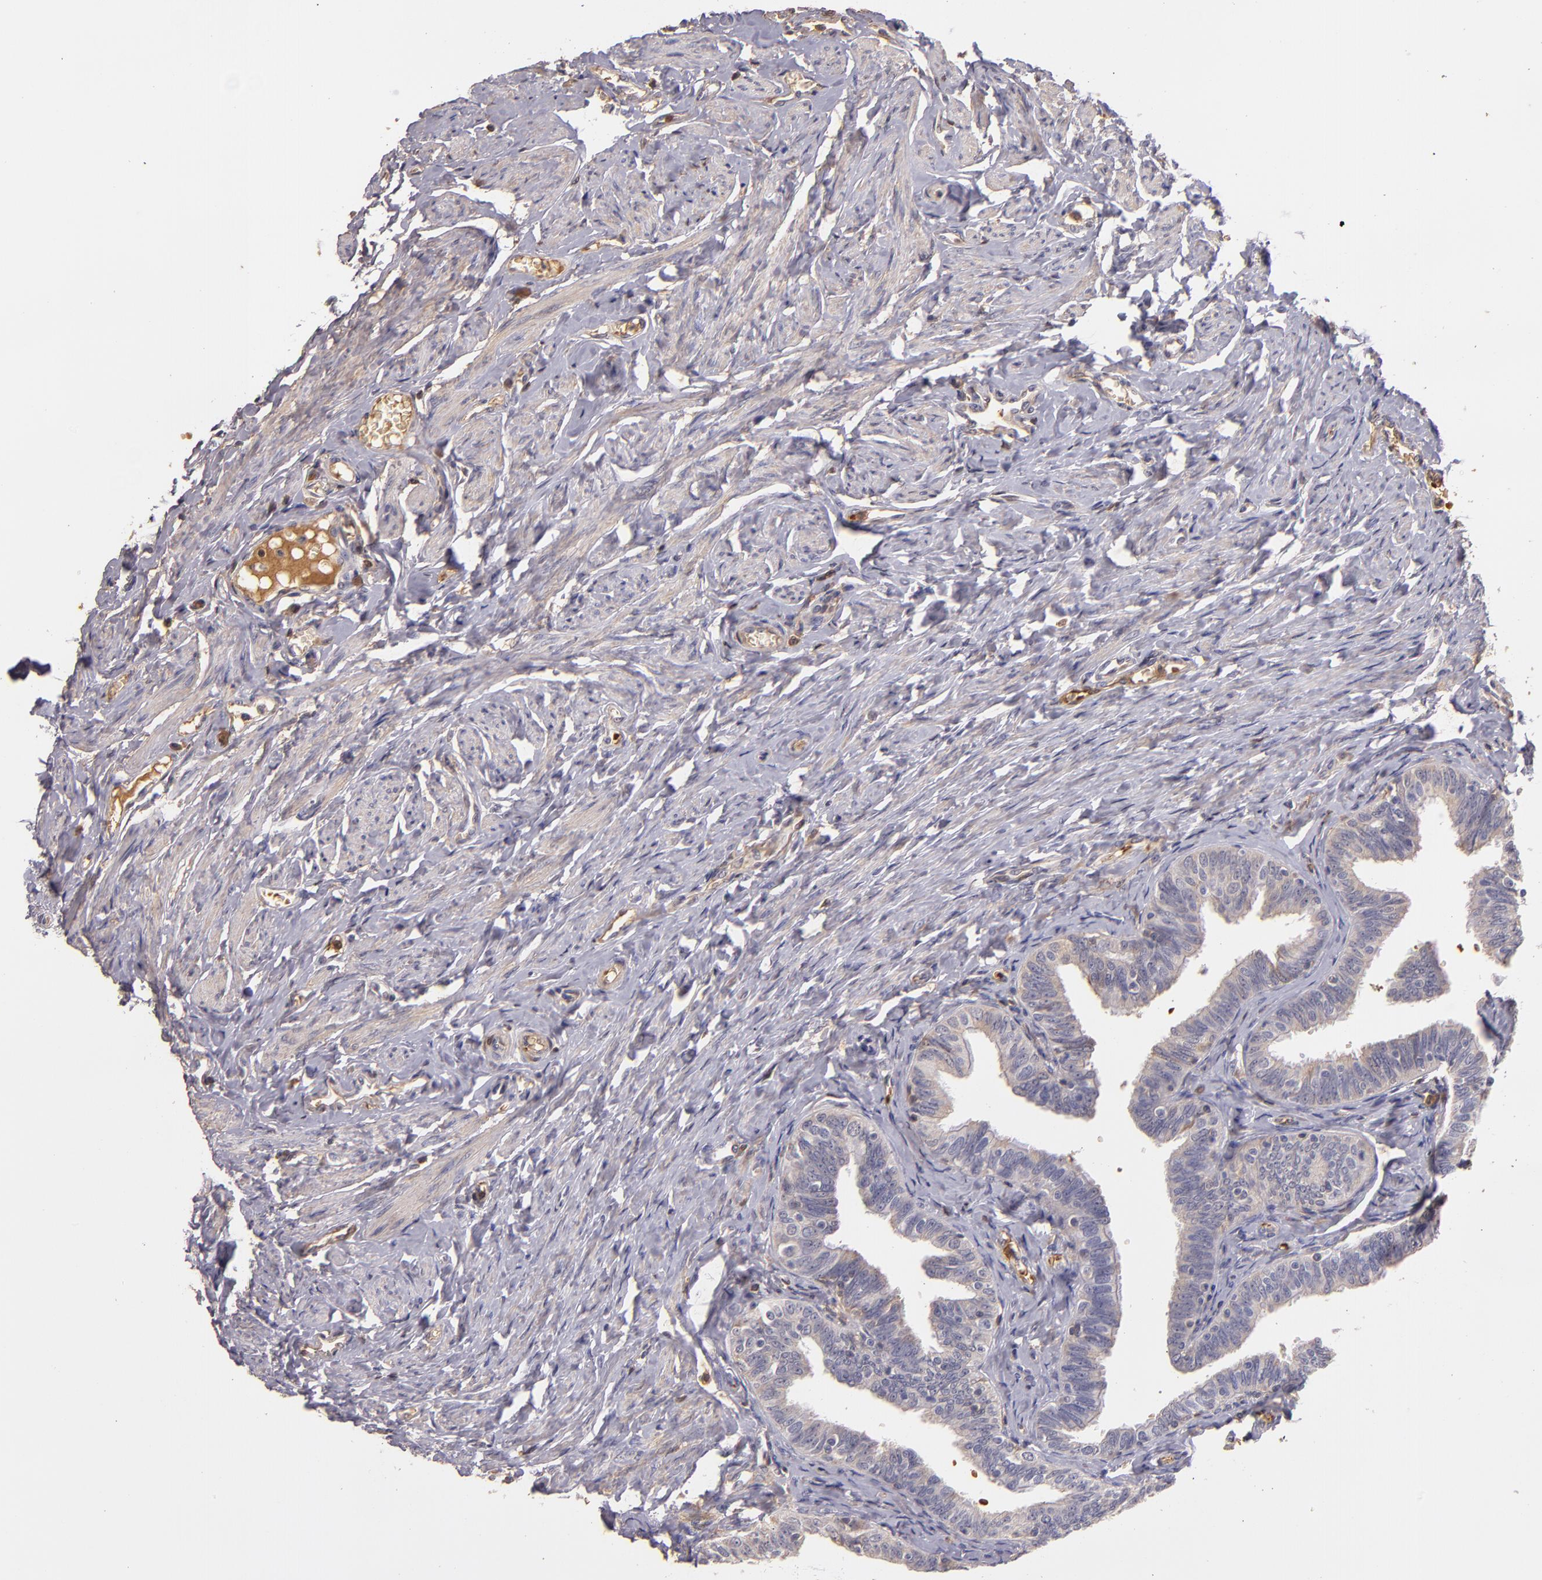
{"staining": {"intensity": "negative", "quantity": "none", "location": "none"}, "tissue": "fallopian tube", "cell_type": "Glandular cells", "image_type": "normal", "snomed": [{"axis": "morphology", "description": "Normal tissue, NOS"}, {"axis": "topography", "description": "Fallopian tube"}, {"axis": "topography", "description": "Ovary"}], "caption": "This is a micrograph of immunohistochemistry (IHC) staining of unremarkable fallopian tube, which shows no positivity in glandular cells.", "gene": "SERPINC1", "patient": {"sex": "female", "age": 69}}